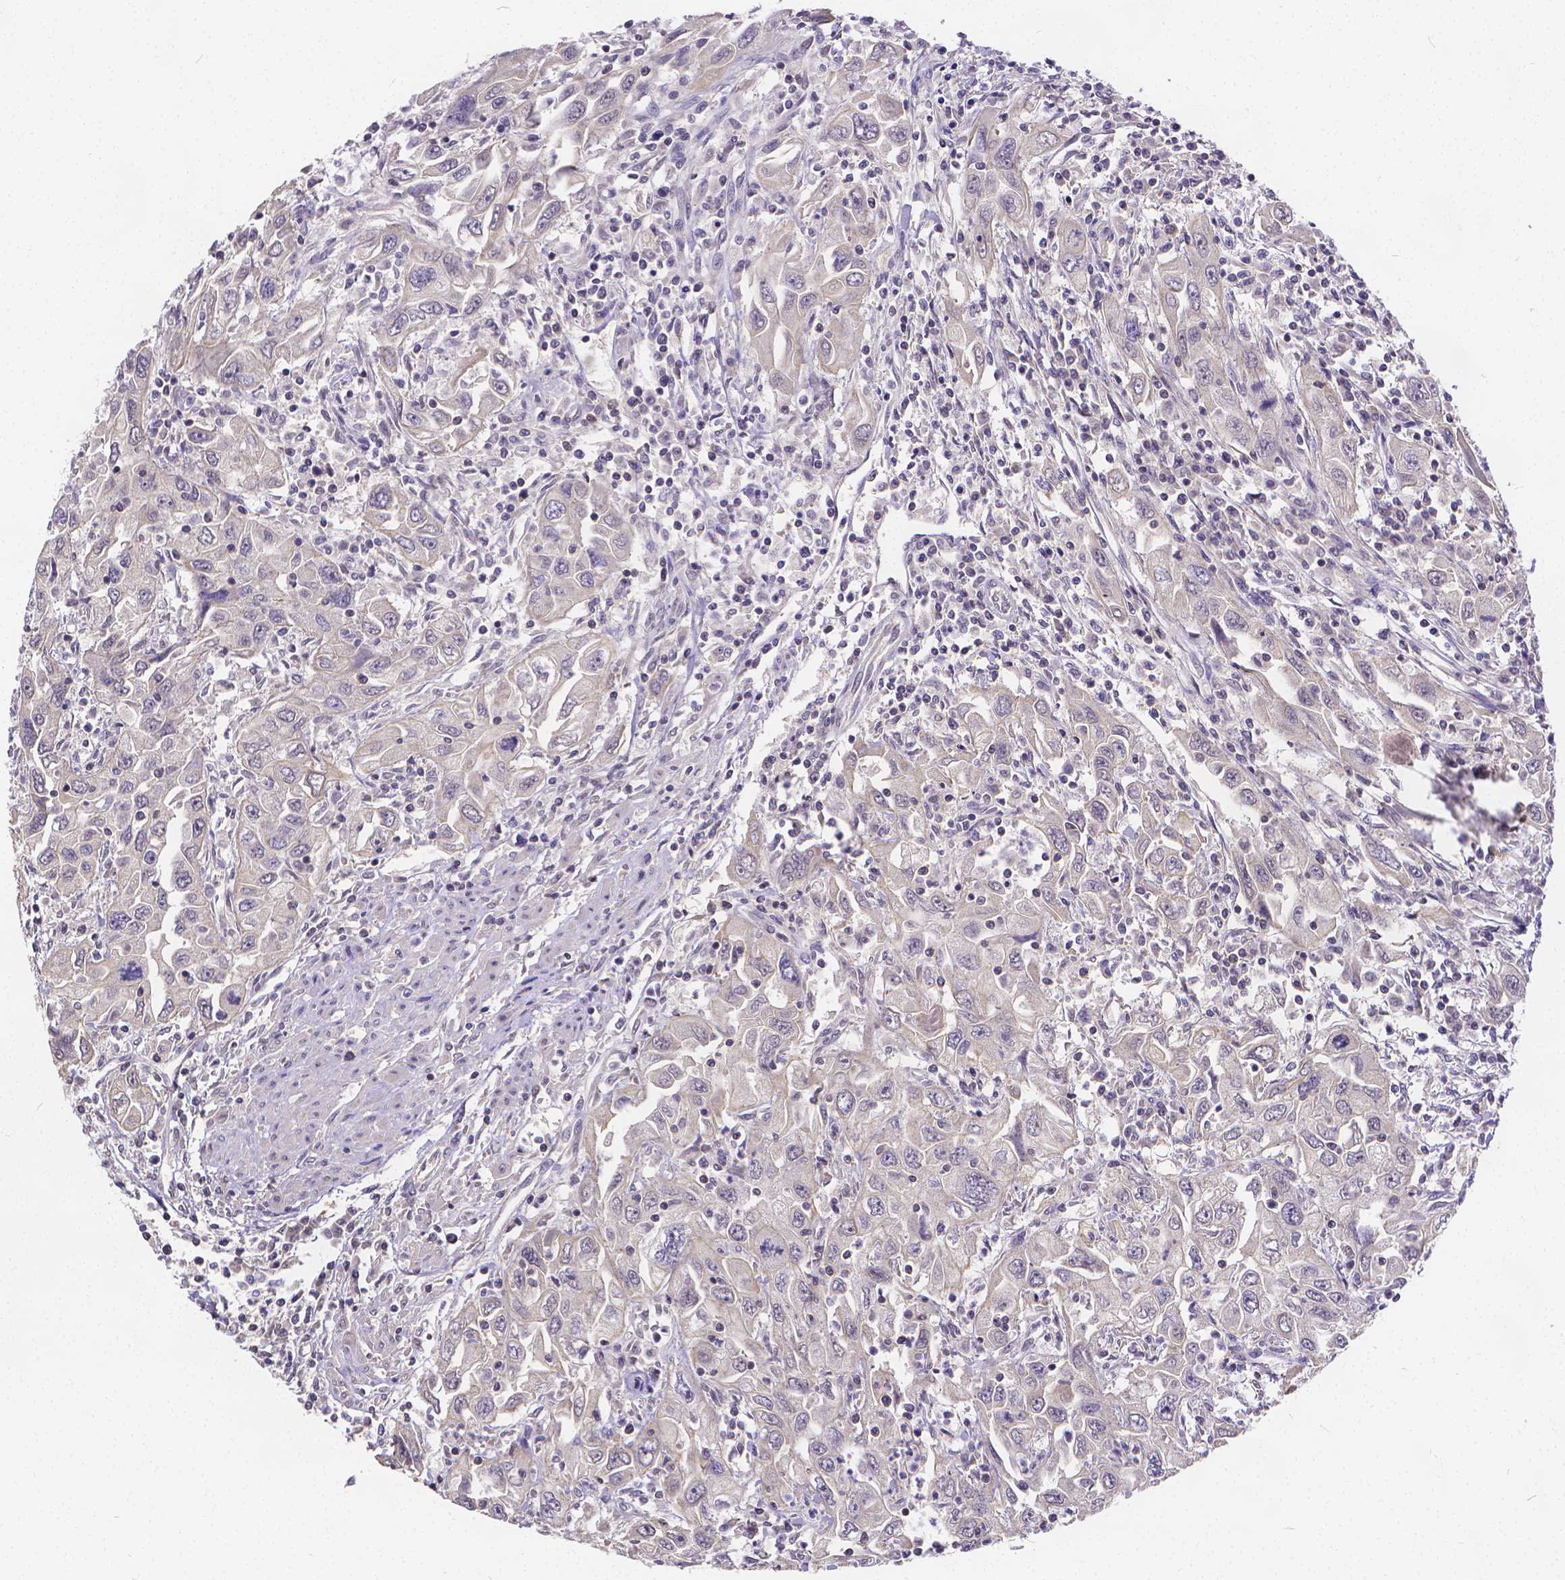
{"staining": {"intensity": "negative", "quantity": "none", "location": "none"}, "tissue": "urothelial cancer", "cell_type": "Tumor cells", "image_type": "cancer", "snomed": [{"axis": "morphology", "description": "Urothelial carcinoma, High grade"}, {"axis": "topography", "description": "Urinary bladder"}], "caption": "IHC of human high-grade urothelial carcinoma reveals no positivity in tumor cells.", "gene": "GLRB", "patient": {"sex": "male", "age": 76}}